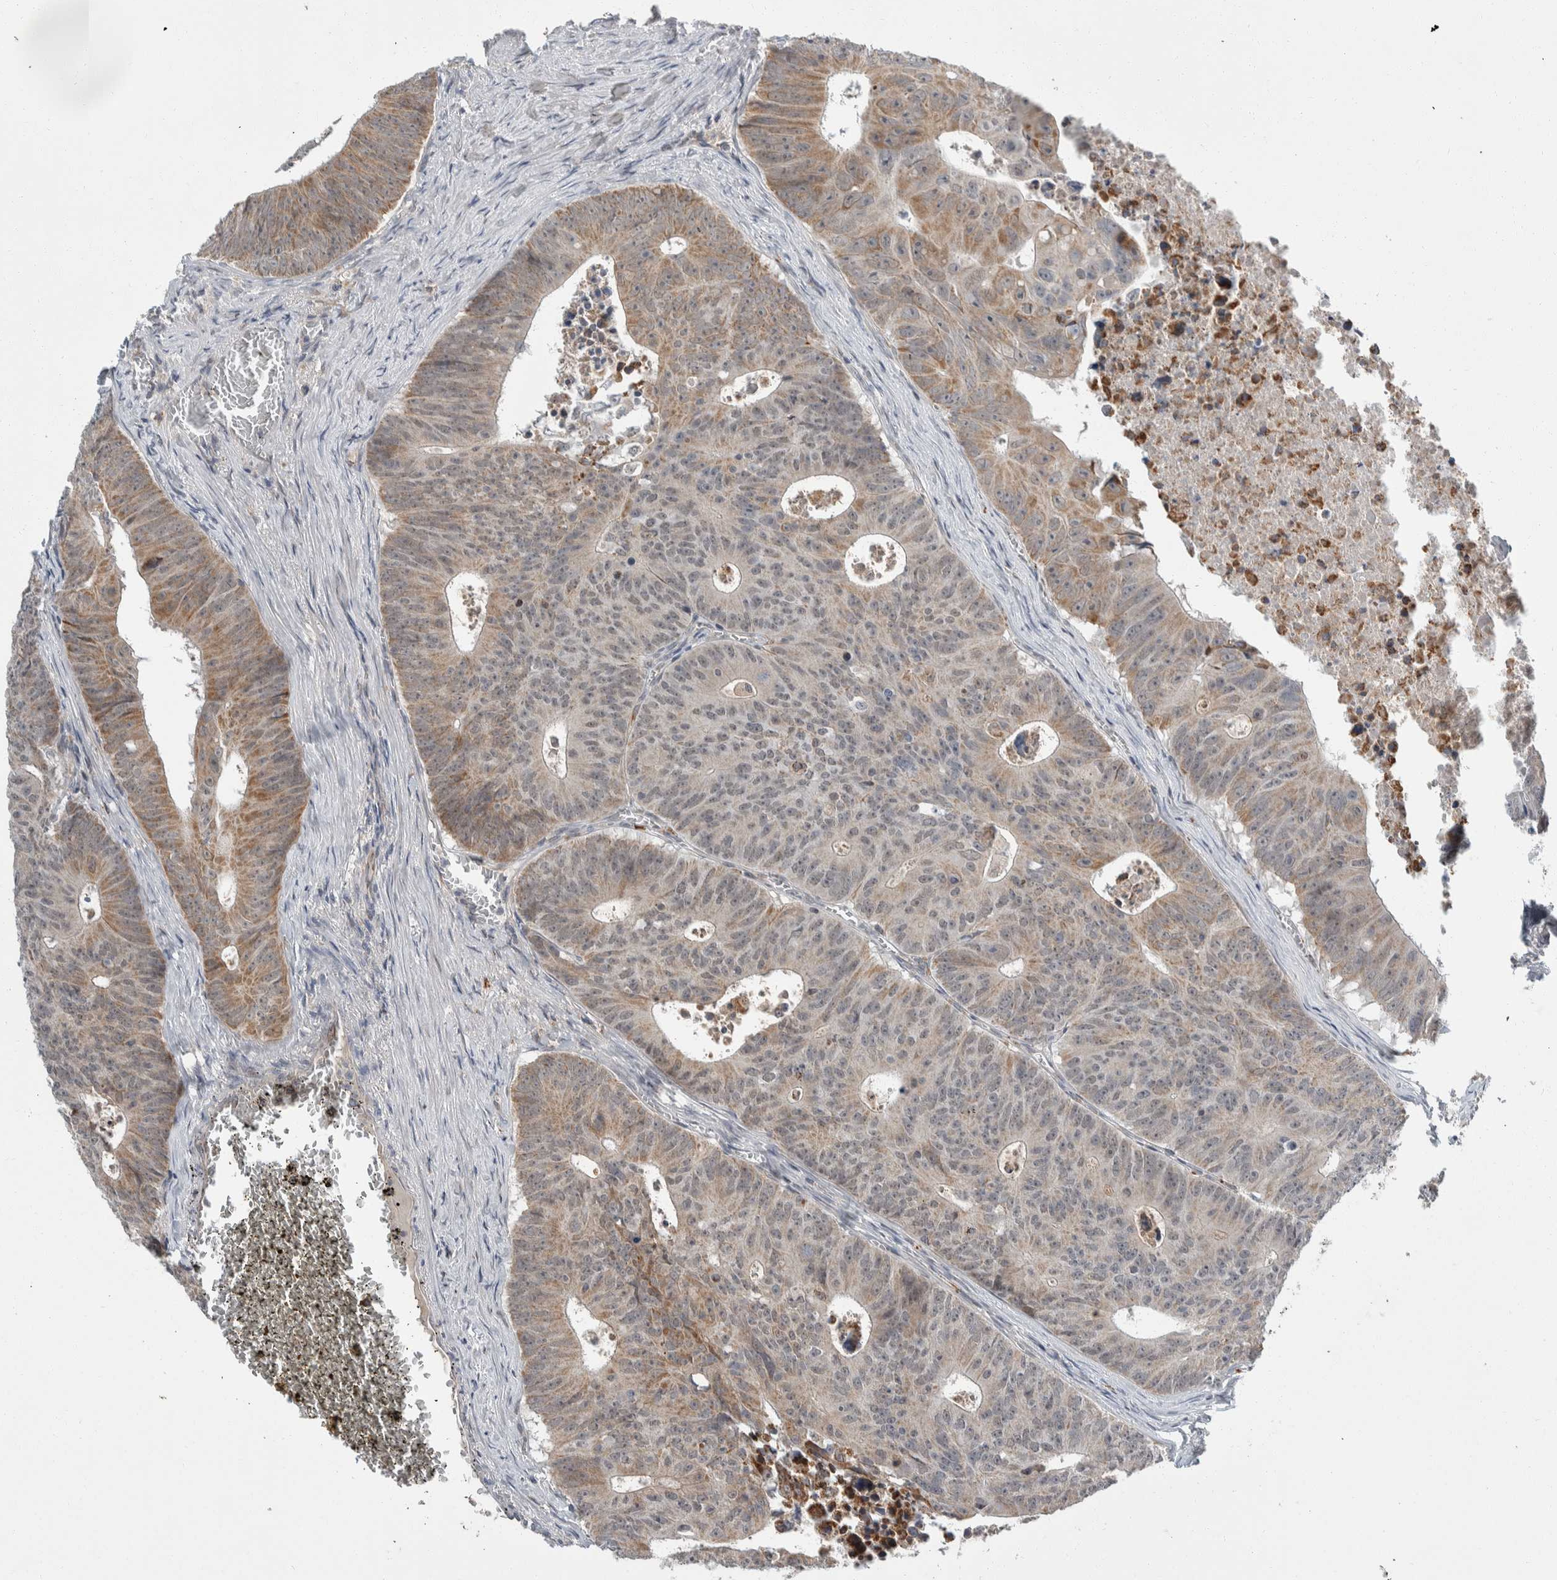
{"staining": {"intensity": "moderate", "quantity": "25%-75%", "location": "cytoplasmic/membranous"}, "tissue": "colorectal cancer", "cell_type": "Tumor cells", "image_type": "cancer", "snomed": [{"axis": "morphology", "description": "Adenocarcinoma, NOS"}, {"axis": "topography", "description": "Colon"}], "caption": "This is an image of IHC staining of colorectal cancer (adenocarcinoma), which shows moderate positivity in the cytoplasmic/membranous of tumor cells.", "gene": "SHPK", "patient": {"sex": "male", "age": 87}}